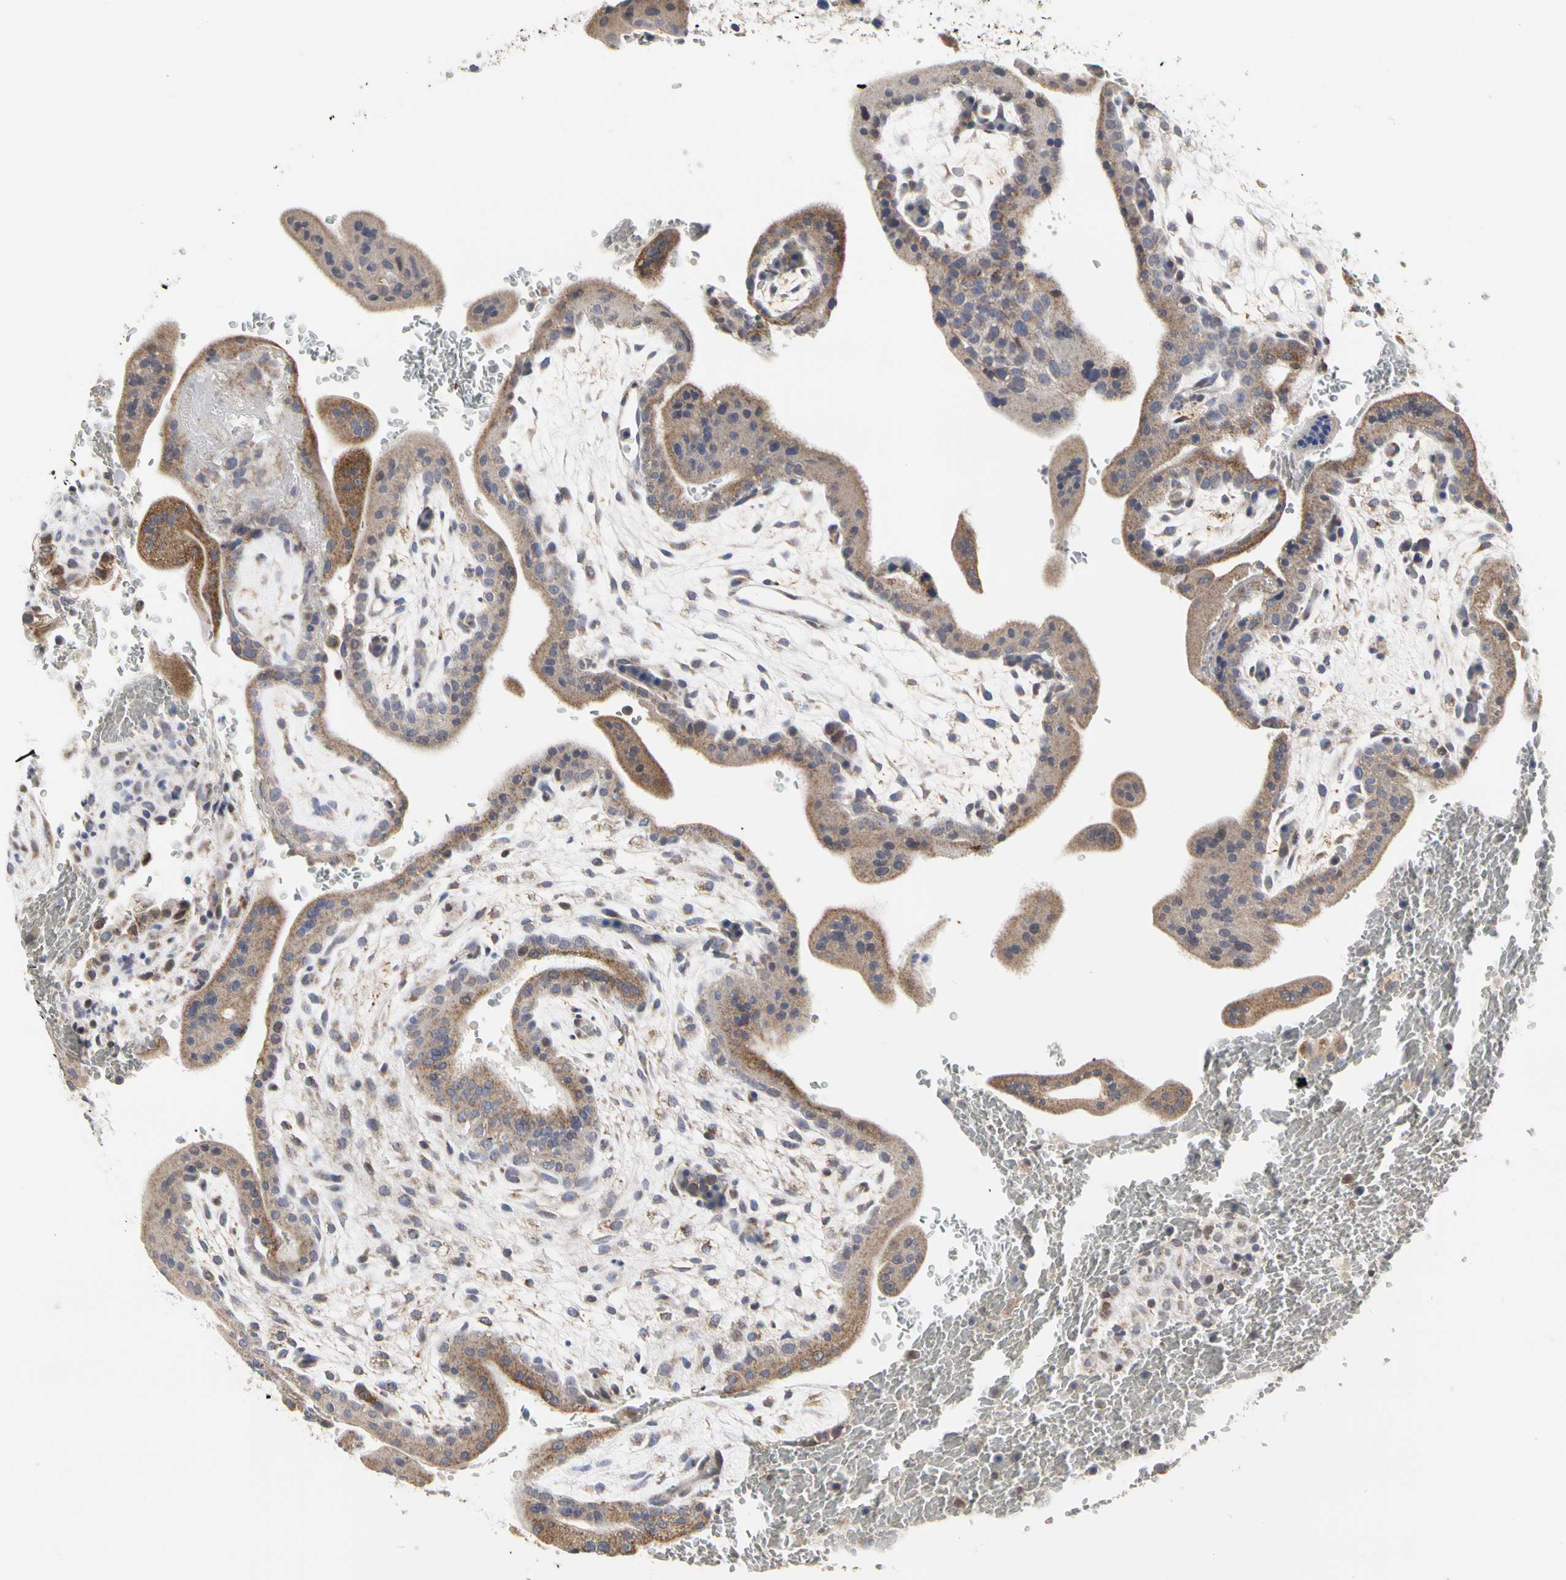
{"staining": {"intensity": "moderate", "quantity": ">75%", "location": "cytoplasmic/membranous"}, "tissue": "placenta", "cell_type": "Decidual cells", "image_type": "normal", "snomed": [{"axis": "morphology", "description": "Normal tissue, NOS"}, {"axis": "topography", "description": "Placenta"}], "caption": "This micrograph exhibits immunohistochemistry (IHC) staining of benign human placenta, with medium moderate cytoplasmic/membranous expression in approximately >75% of decidual cells.", "gene": "TSKU", "patient": {"sex": "female", "age": 35}}